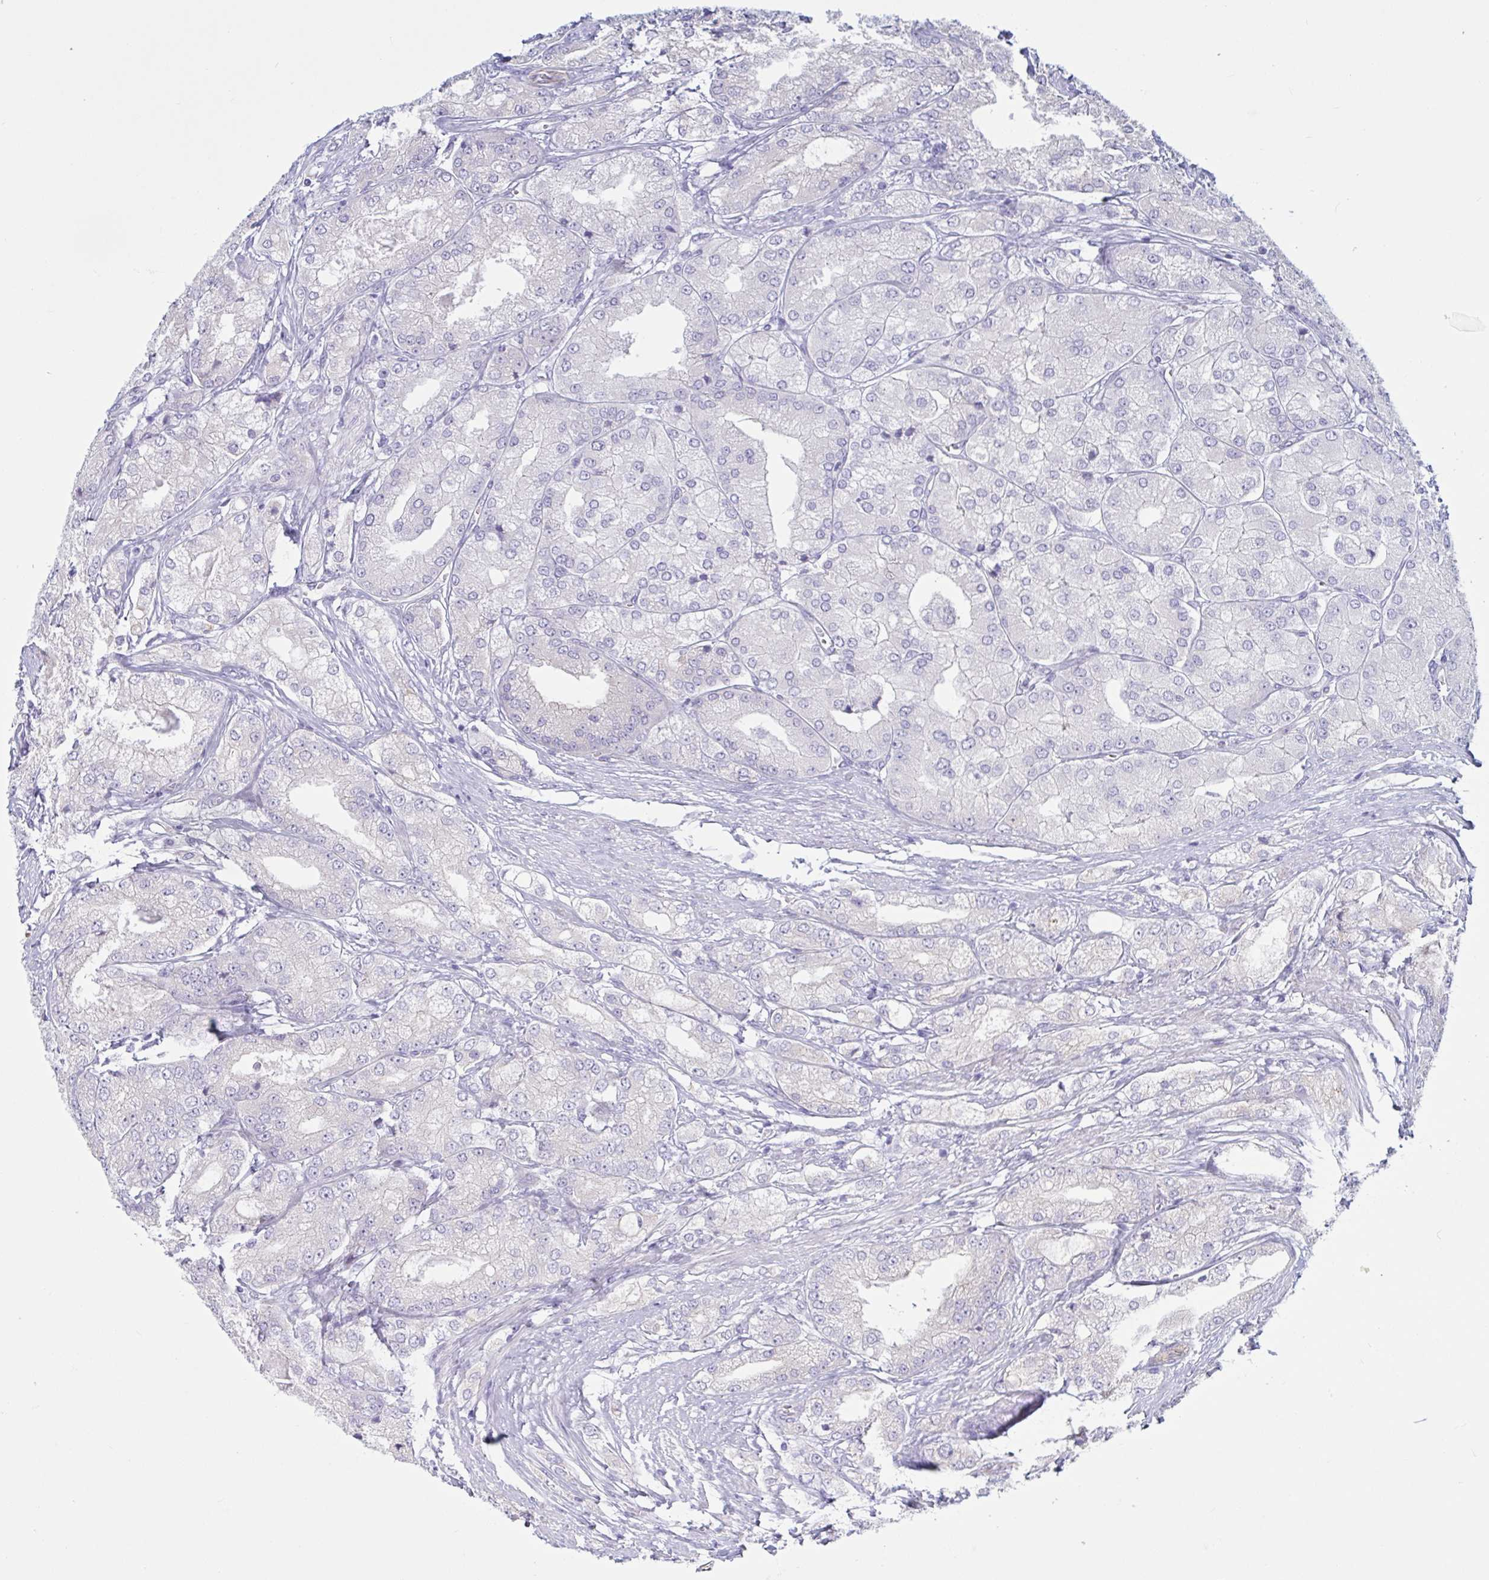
{"staining": {"intensity": "negative", "quantity": "none", "location": "none"}, "tissue": "prostate cancer", "cell_type": "Tumor cells", "image_type": "cancer", "snomed": [{"axis": "morphology", "description": "Adenocarcinoma, High grade"}, {"axis": "topography", "description": "Prostate"}], "caption": "DAB immunohistochemical staining of human prostate cancer demonstrates no significant staining in tumor cells. The staining is performed using DAB (3,3'-diaminobenzidine) brown chromogen with nuclei counter-stained in using hematoxylin.", "gene": "TNNI2", "patient": {"sex": "male", "age": 61}}